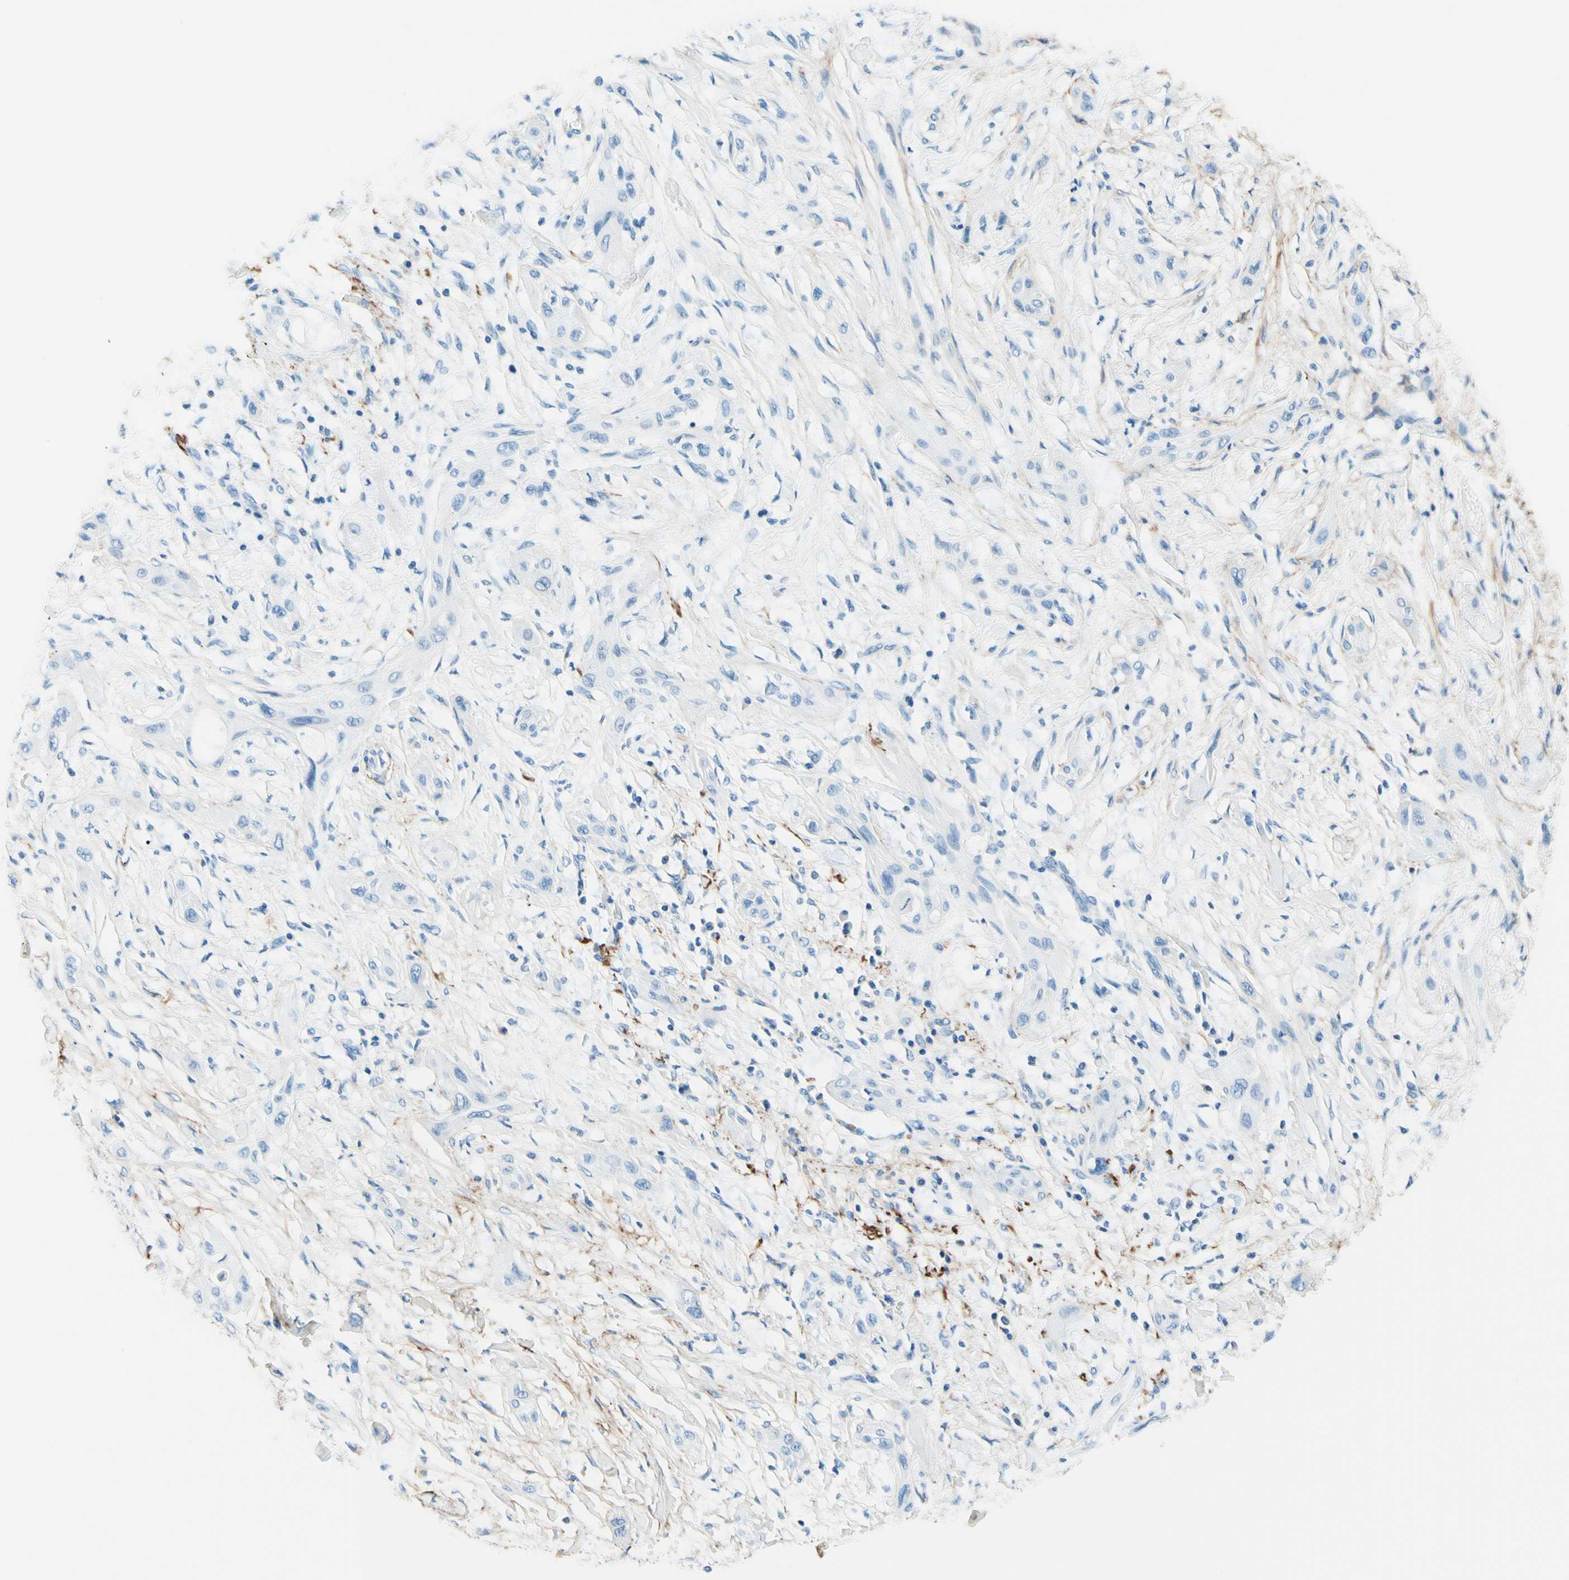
{"staining": {"intensity": "negative", "quantity": "none", "location": "none"}, "tissue": "lung cancer", "cell_type": "Tumor cells", "image_type": "cancer", "snomed": [{"axis": "morphology", "description": "Squamous cell carcinoma, NOS"}, {"axis": "topography", "description": "Lung"}], "caption": "This is an immunohistochemistry (IHC) image of squamous cell carcinoma (lung). There is no staining in tumor cells.", "gene": "MFAP5", "patient": {"sex": "female", "age": 47}}